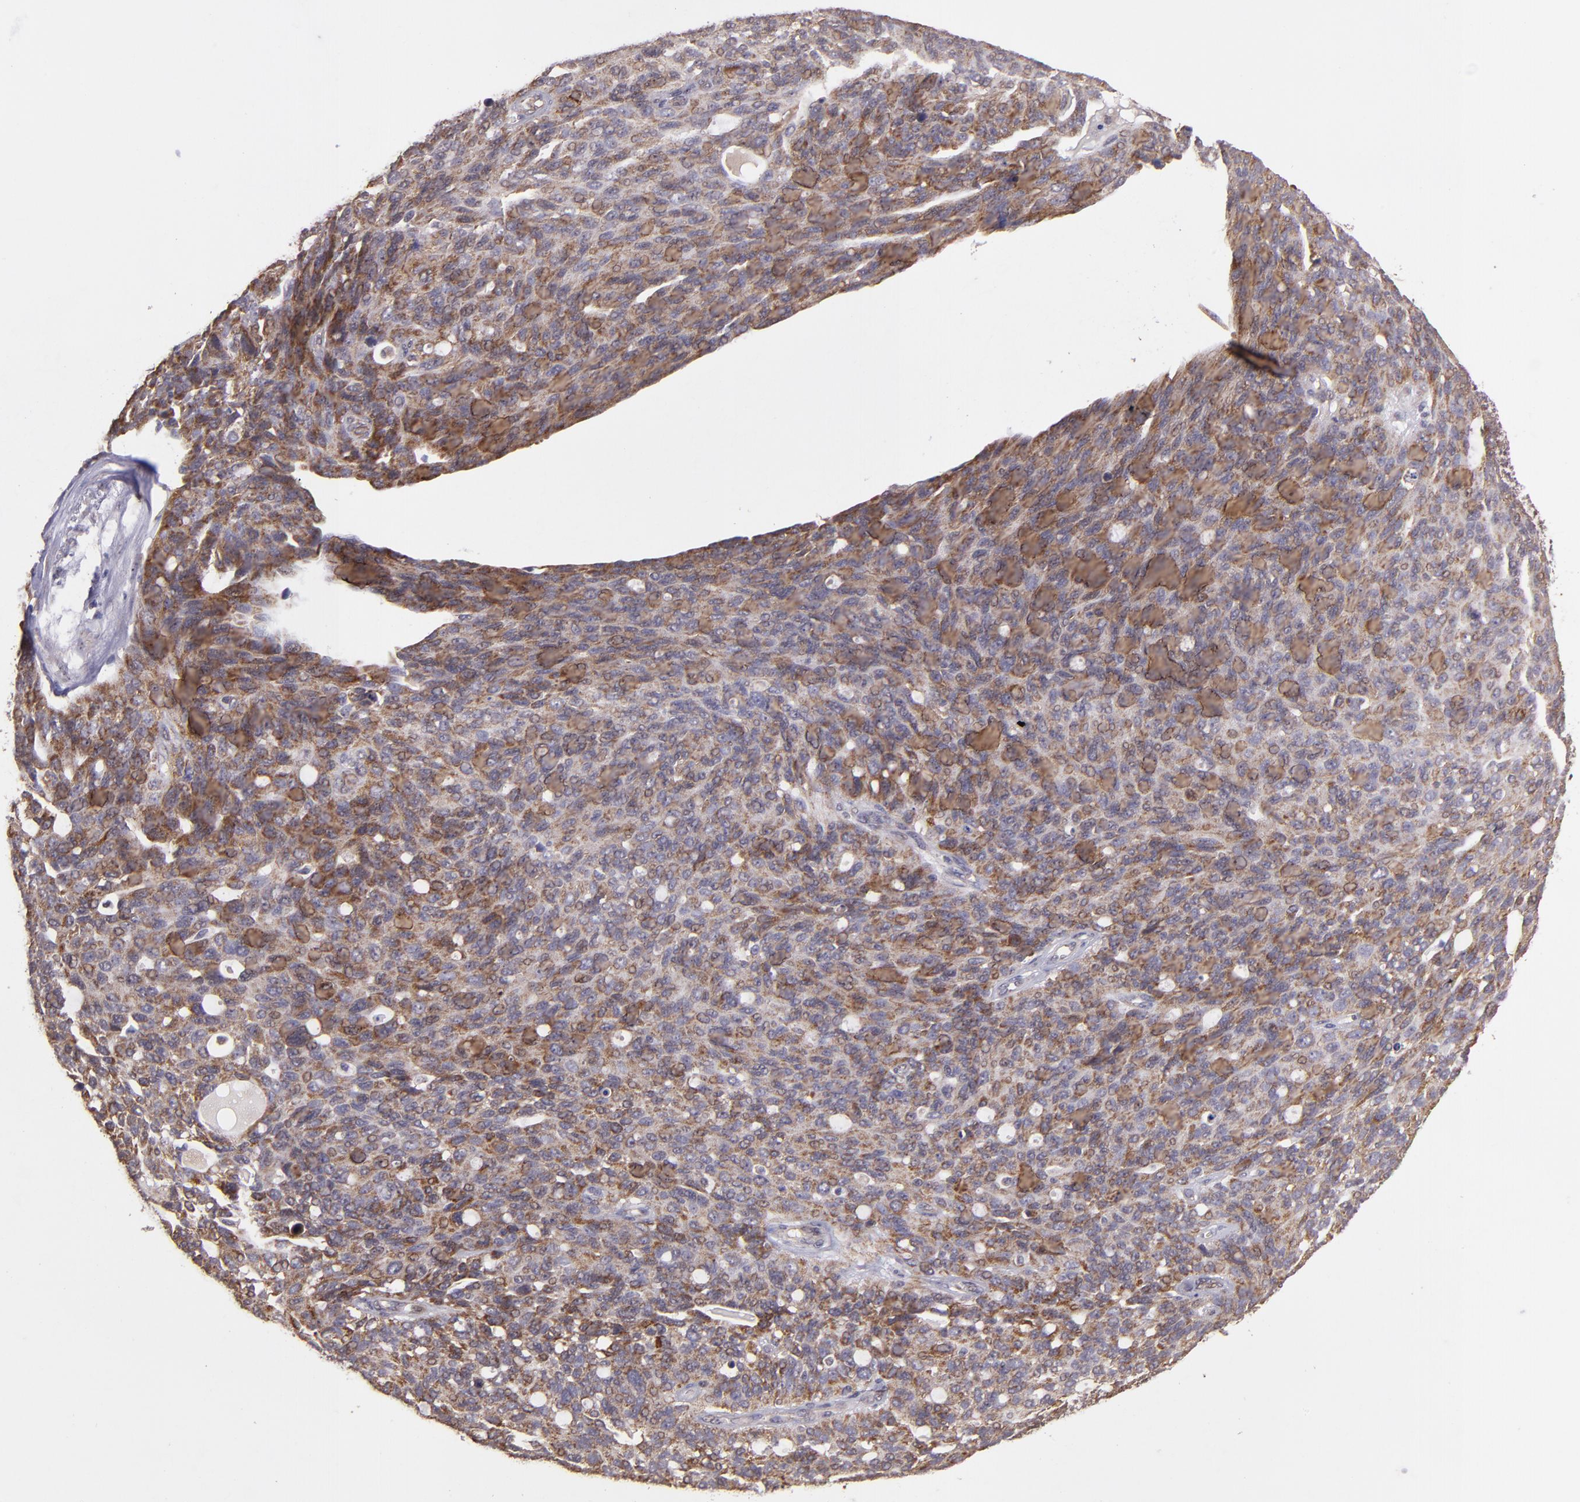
{"staining": {"intensity": "moderate", "quantity": ">75%", "location": "cytoplasmic/membranous"}, "tissue": "ovarian cancer", "cell_type": "Tumor cells", "image_type": "cancer", "snomed": [{"axis": "morphology", "description": "Carcinoma, endometroid"}, {"axis": "topography", "description": "Ovary"}], "caption": "Immunohistochemical staining of ovarian endometroid carcinoma reveals medium levels of moderate cytoplasmic/membranous protein positivity in approximately >75% of tumor cells.", "gene": "USP51", "patient": {"sex": "female", "age": 60}}